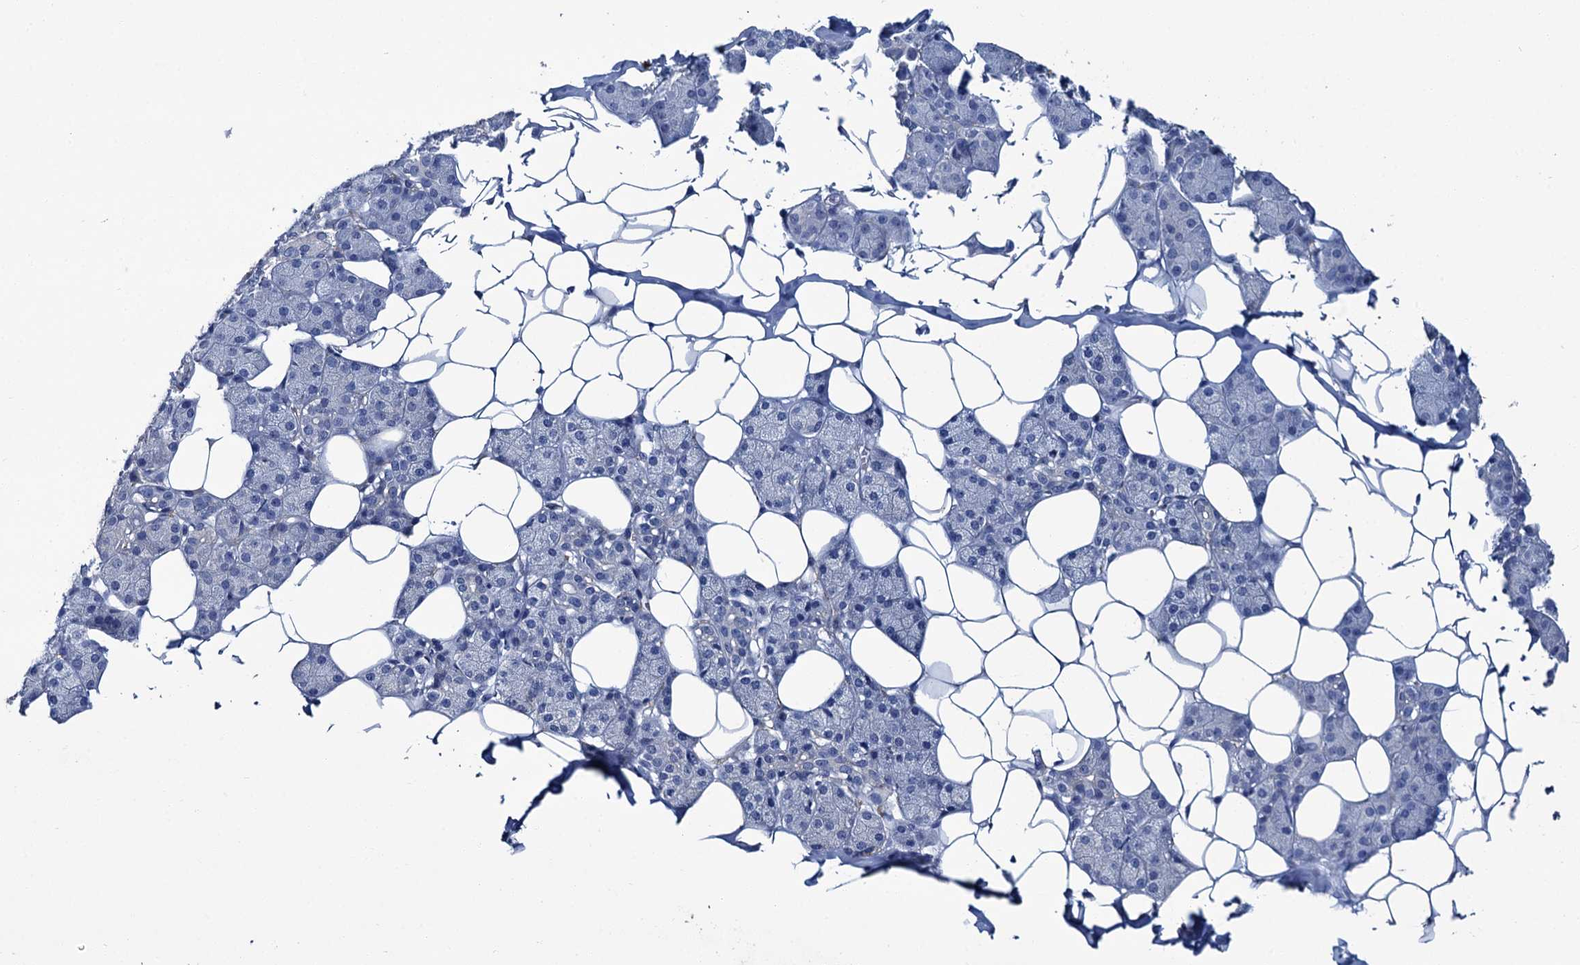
{"staining": {"intensity": "negative", "quantity": "none", "location": "none"}, "tissue": "salivary gland", "cell_type": "Glandular cells", "image_type": "normal", "snomed": [{"axis": "morphology", "description": "Normal tissue, NOS"}, {"axis": "topography", "description": "Salivary gland"}], "caption": "Immunohistochemical staining of normal salivary gland displays no significant positivity in glandular cells.", "gene": "SNCB", "patient": {"sex": "female", "age": 33}}